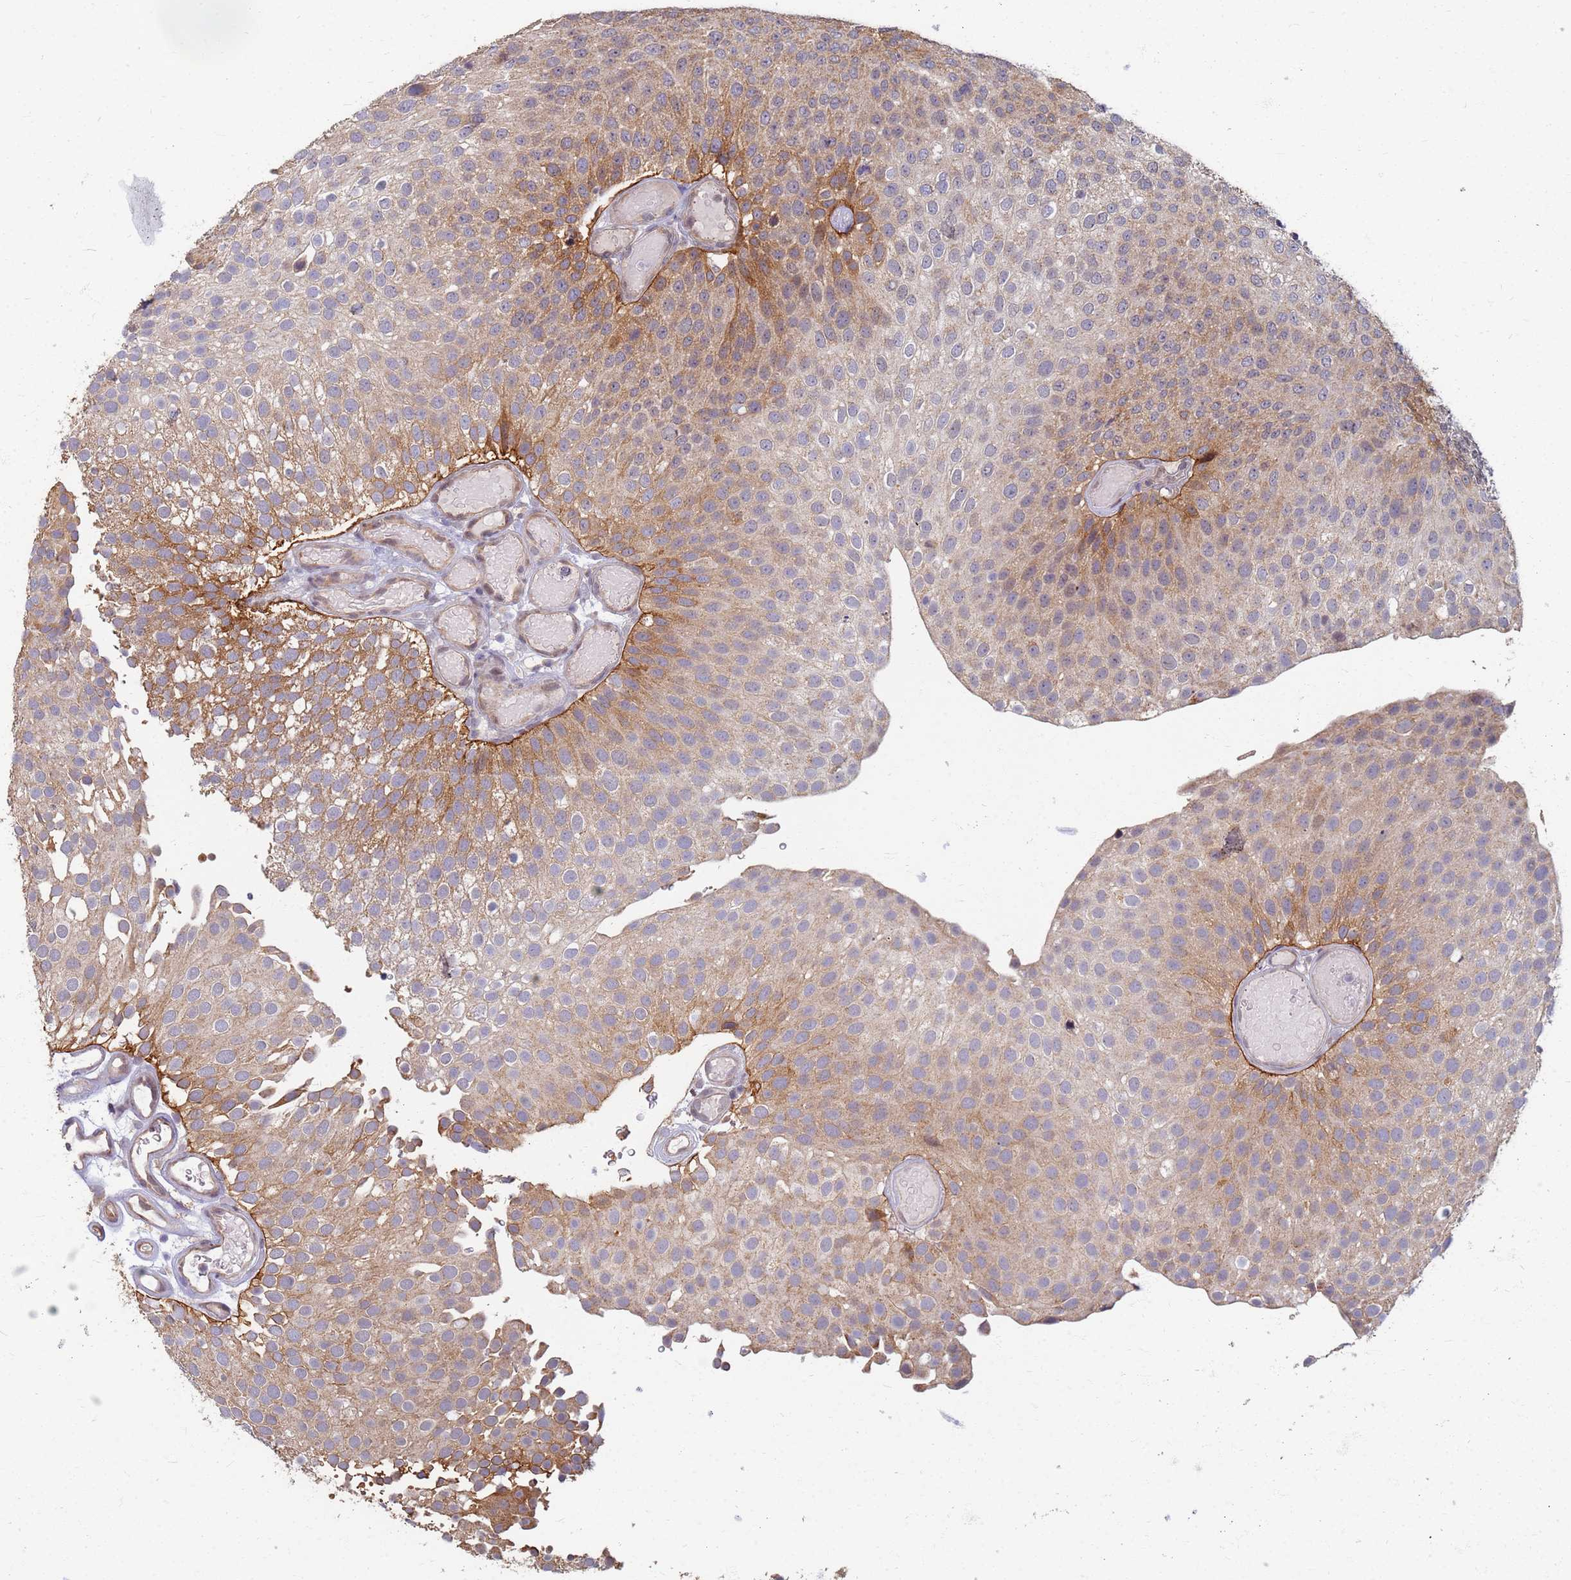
{"staining": {"intensity": "moderate", "quantity": "25%-75%", "location": "cytoplasmic/membranous"}, "tissue": "urothelial cancer", "cell_type": "Tumor cells", "image_type": "cancer", "snomed": [{"axis": "morphology", "description": "Urothelial carcinoma, Low grade"}, {"axis": "topography", "description": "Urinary bladder"}], "caption": "Urothelial cancer stained for a protein (brown) demonstrates moderate cytoplasmic/membranous positive positivity in approximately 25%-75% of tumor cells.", "gene": "ITGB4", "patient": {"sex": "male", "age": 78}}